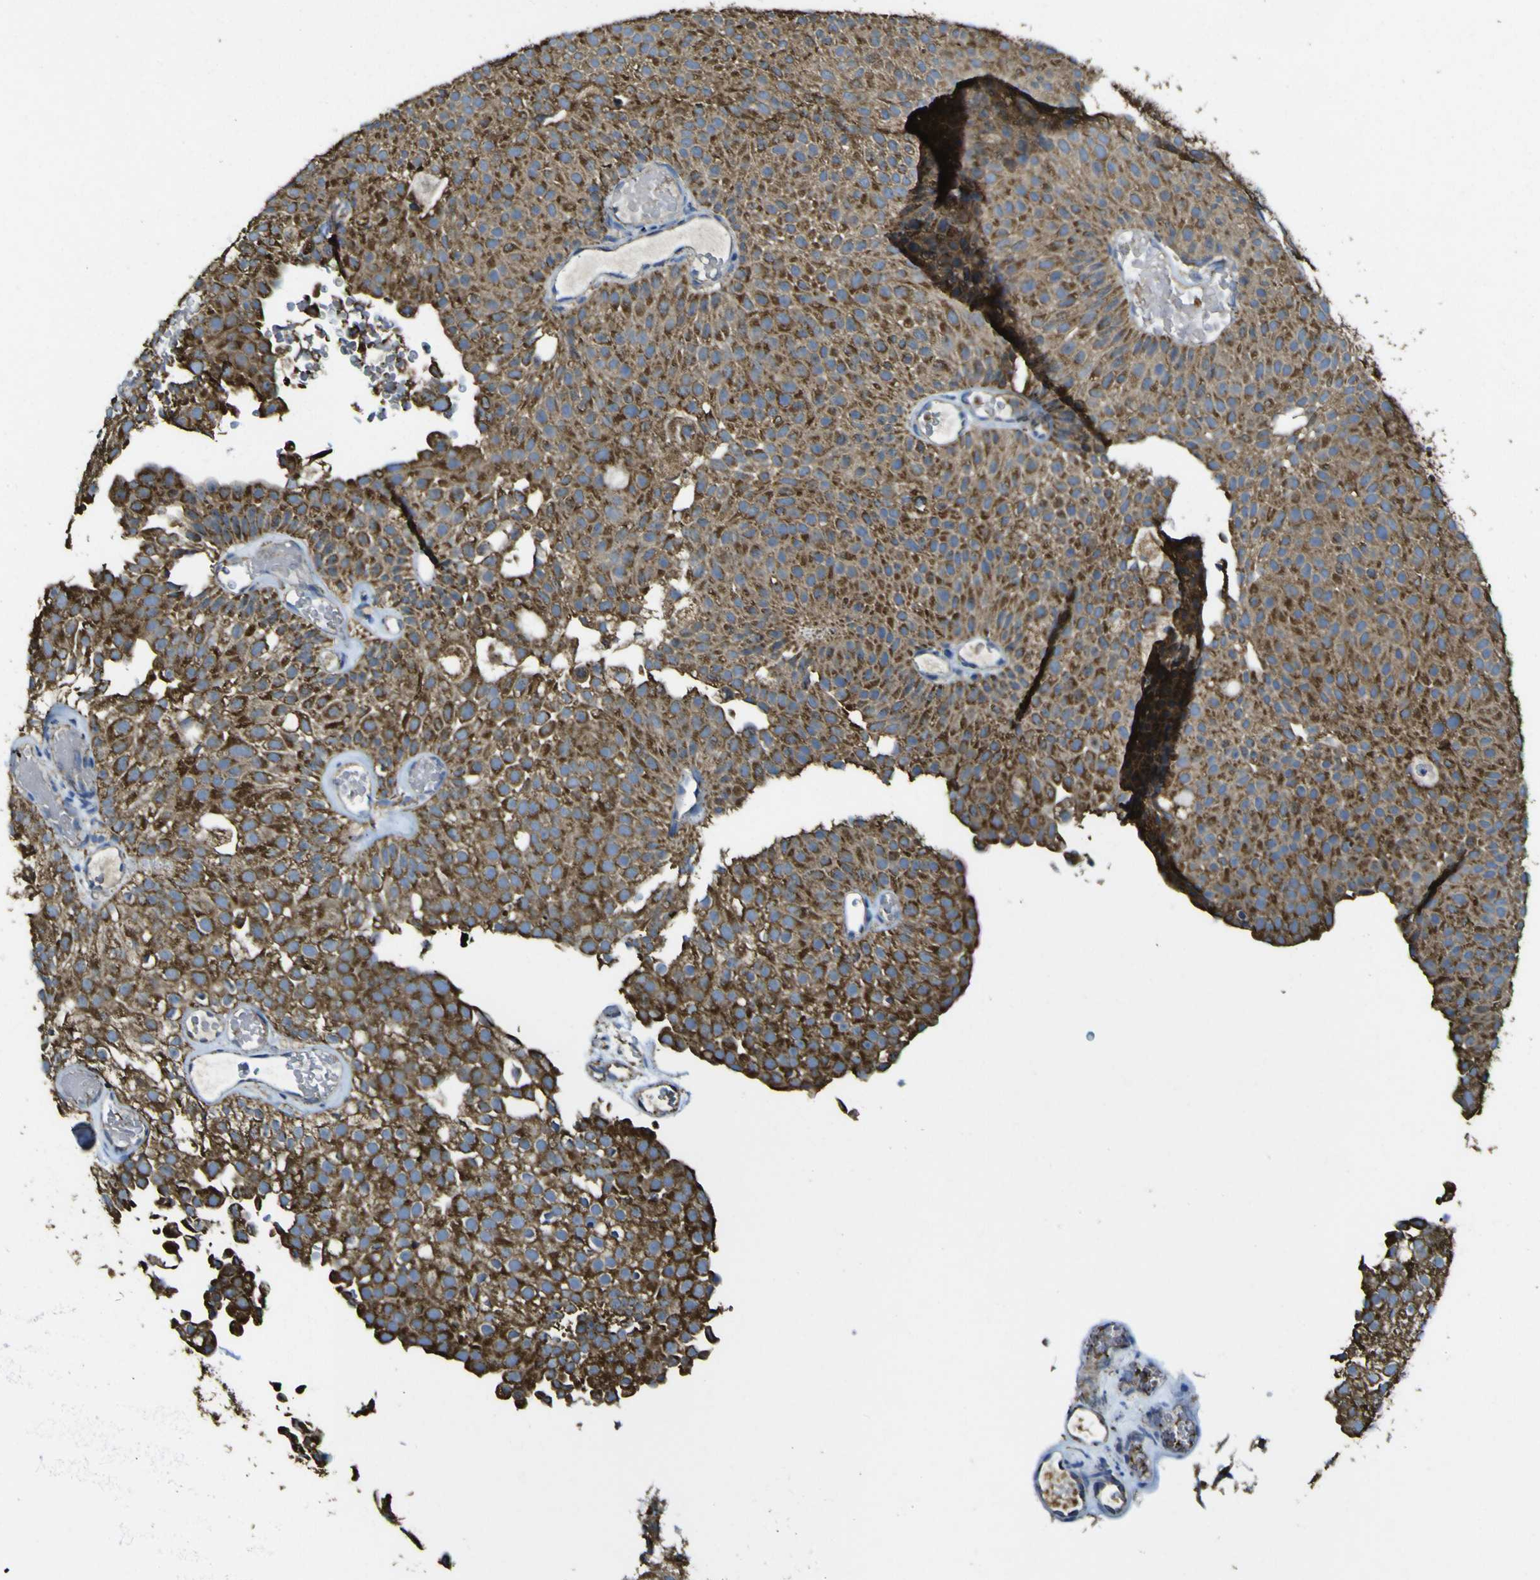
{"staining": {"intensity": "moderate", "quantity": ">75%", "location": "cytoplasmic/membranous"}, "tissue": "urothelial cancer", "cell_type": "Tumor cells", "image_type": "cancer", "snomed": [{"axis": "morphology", "description": "Urothelial carcinoma, Low grade"}, {"axis": "topography", "description": "Urinary bladder"}], "caption": "There is medium levels of moderate cytoplasmic/membranous expression in tumor cells of low-grade urothelial carcinoma, as demonstrated by immunohistochemical staining (brown color).", "gene": "ACSL3", "patient": {"sex": "male", "age": 78}}